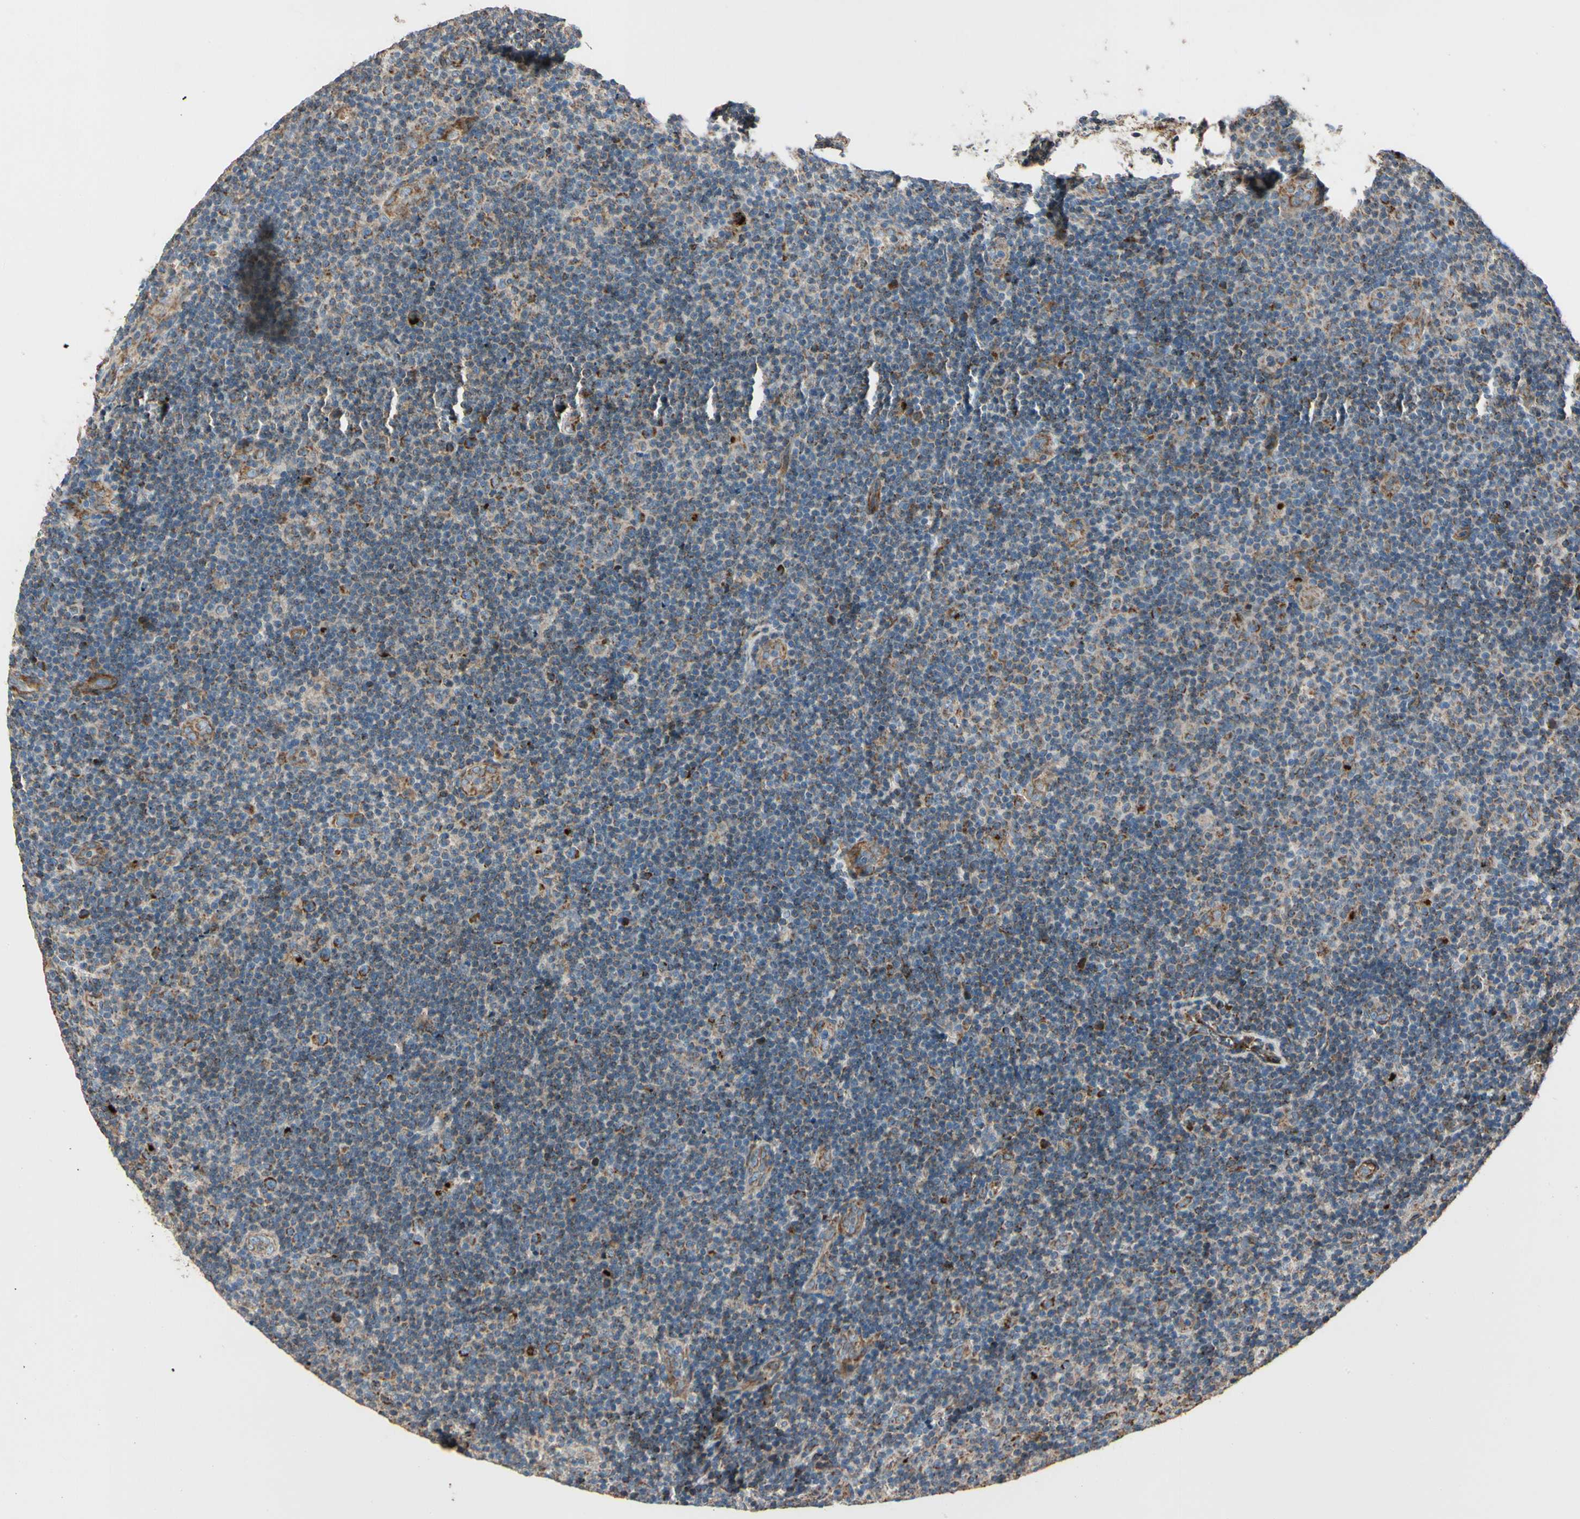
{"staining": {"intensity": "weak", "quantity": "25%-75%", "location": "cytoplasmic/membranous"}, "tissue": "lymphoma", "cell_type": "Tumor cells", "image_type": "cancer", "snomed": [{"axis": "morphology", "description": "Malignant lymphoma, non-Hodgkin's type, Low grade"}, {"axis": "topography", "description": "Lymph node"}], "caption": "This image exhibits IHC staining of low-grade malignant lymphoma, non-Hodgkin's type, with low weak cytoplasmic/membranous expression in approximately 25%-75% of tumor cells.", "gene": "MRPL9", "patient": {"sex": "male", "age": 83}}